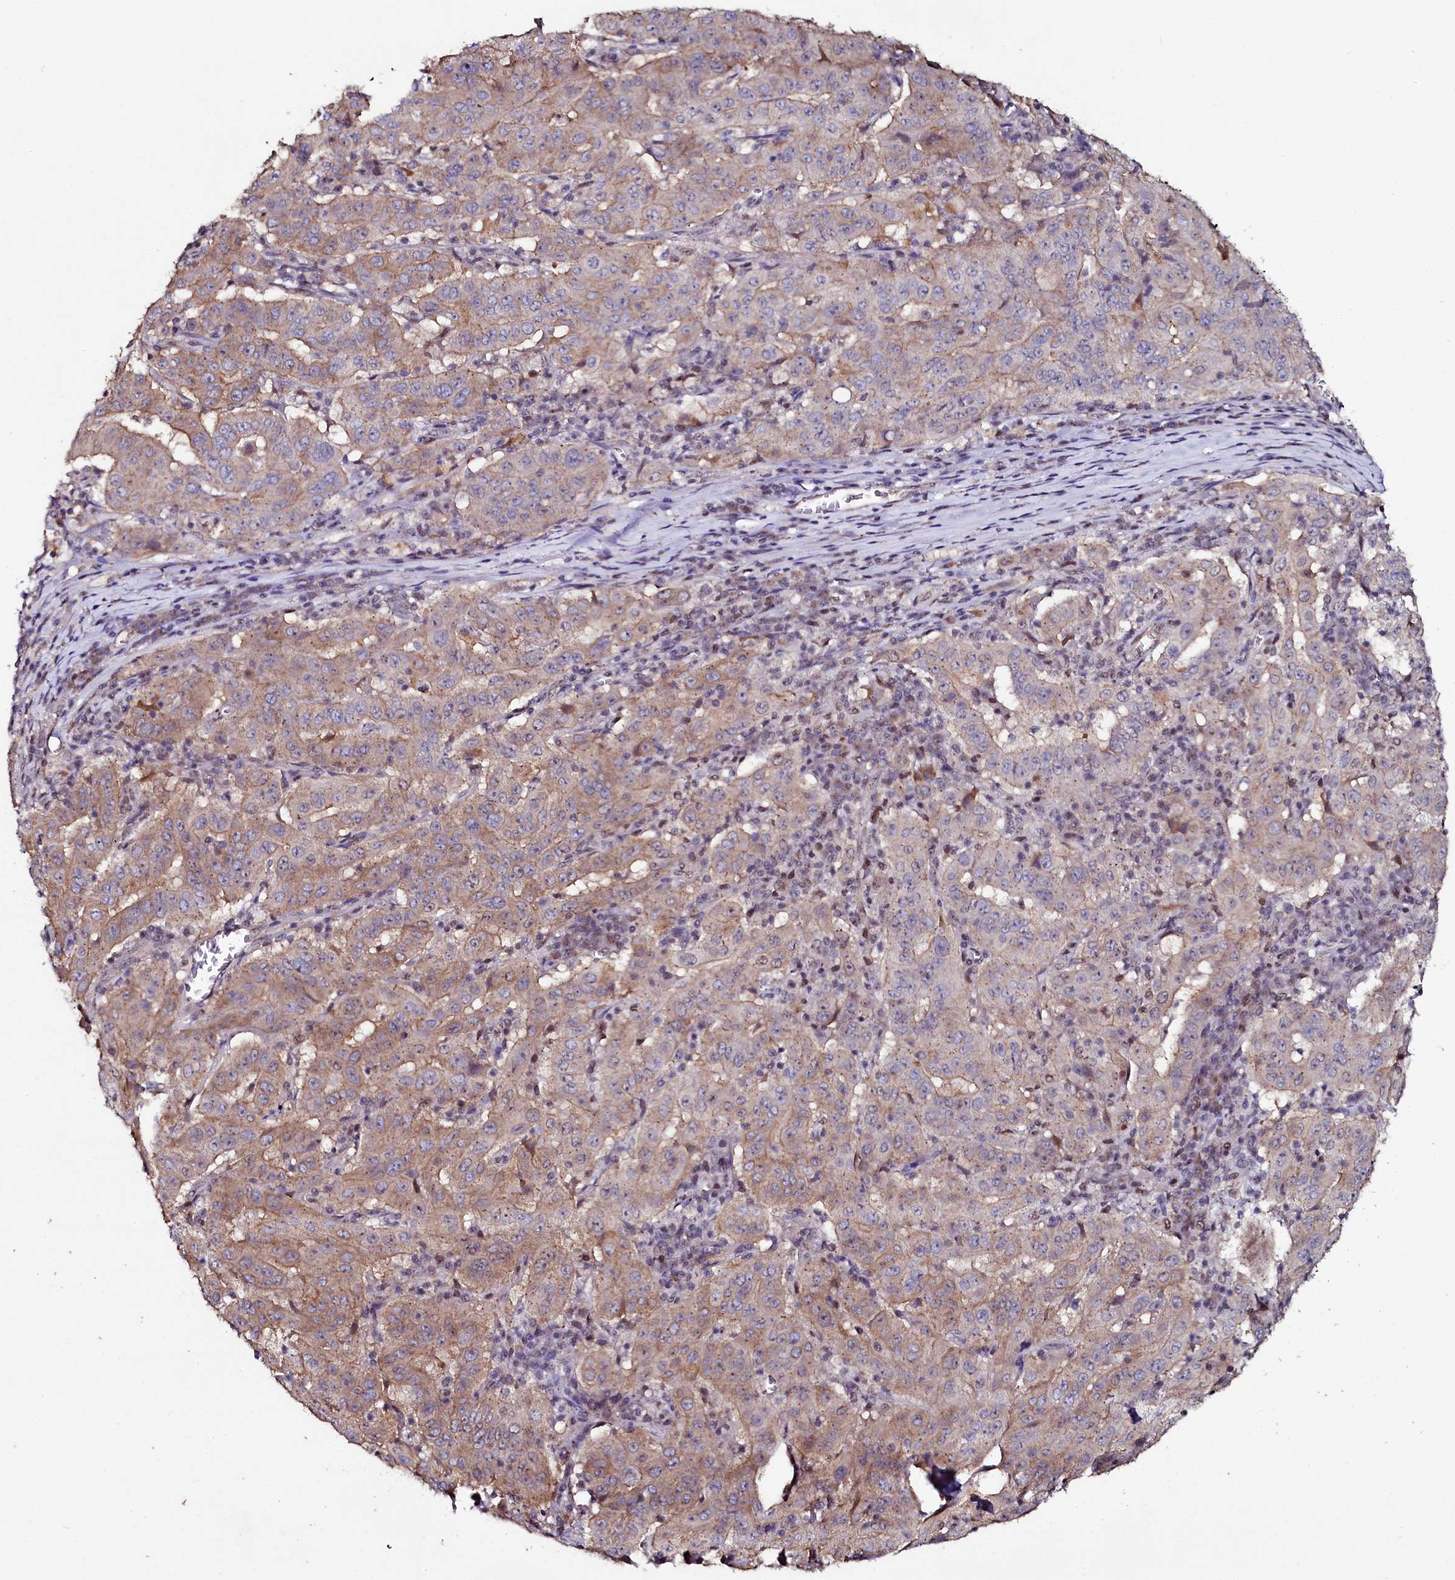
{"staining": {"intensity": "moderate", "quantity": ">75%", "location": "cytoplasmic/membranous"}, "tissue": "pancreatic cancer", "cell_type": "Tumor cells", "image_type": "cancer", "snomed": [{"axis": "morphology", "description": "Adenocarcinoma, NOS"}, {"axis": "topography", "description": "Pancreas"}], "caption": "There is medium levels of moderate cytoplasmic/membranous staining in tumor cells of pancreatic adenocarcinoma, as demonstrated by immunohistochemical staining (brown color).", "gene": "USPL1", "patient": {"sex": "male", "age": 63}}